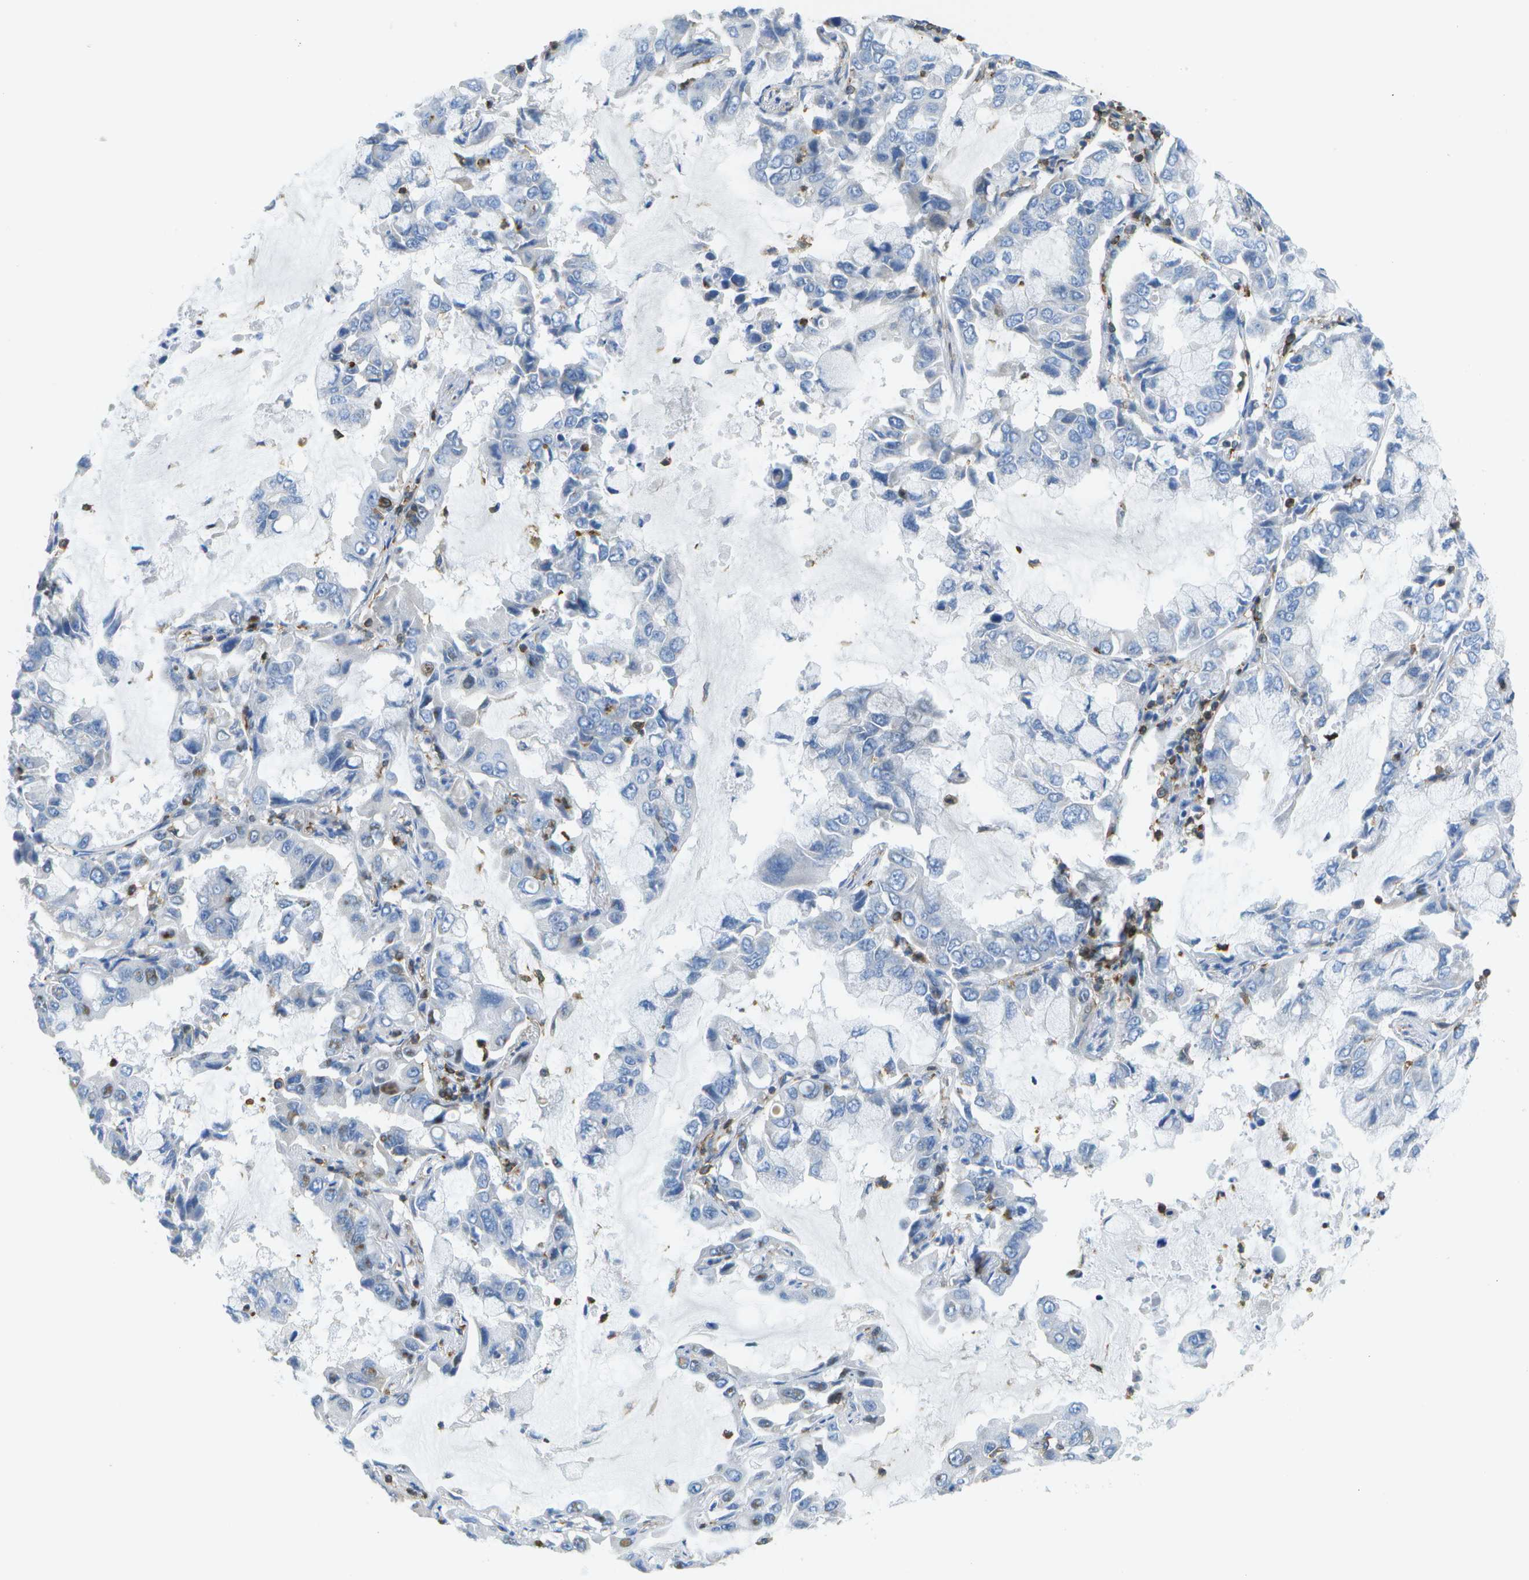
{"staining": {"intensity": "negative", "quantity": "none", "location": "none"}, "tissue": "lung cancer", "cell_type": "Tumor cells", "image_type": "cancer", "snomed": [{"axis": "morphology", "description": "Adenocarcinoma, NOS"}, {"axis": "topography", "description": "Lung"}], "caption": "The micrograph demonstrates no significant positivity in tumor cells of lung cancer (adenocarcinoma).", "gene": "RCSD1", "patient": {"sex": "male", "age": 64}}